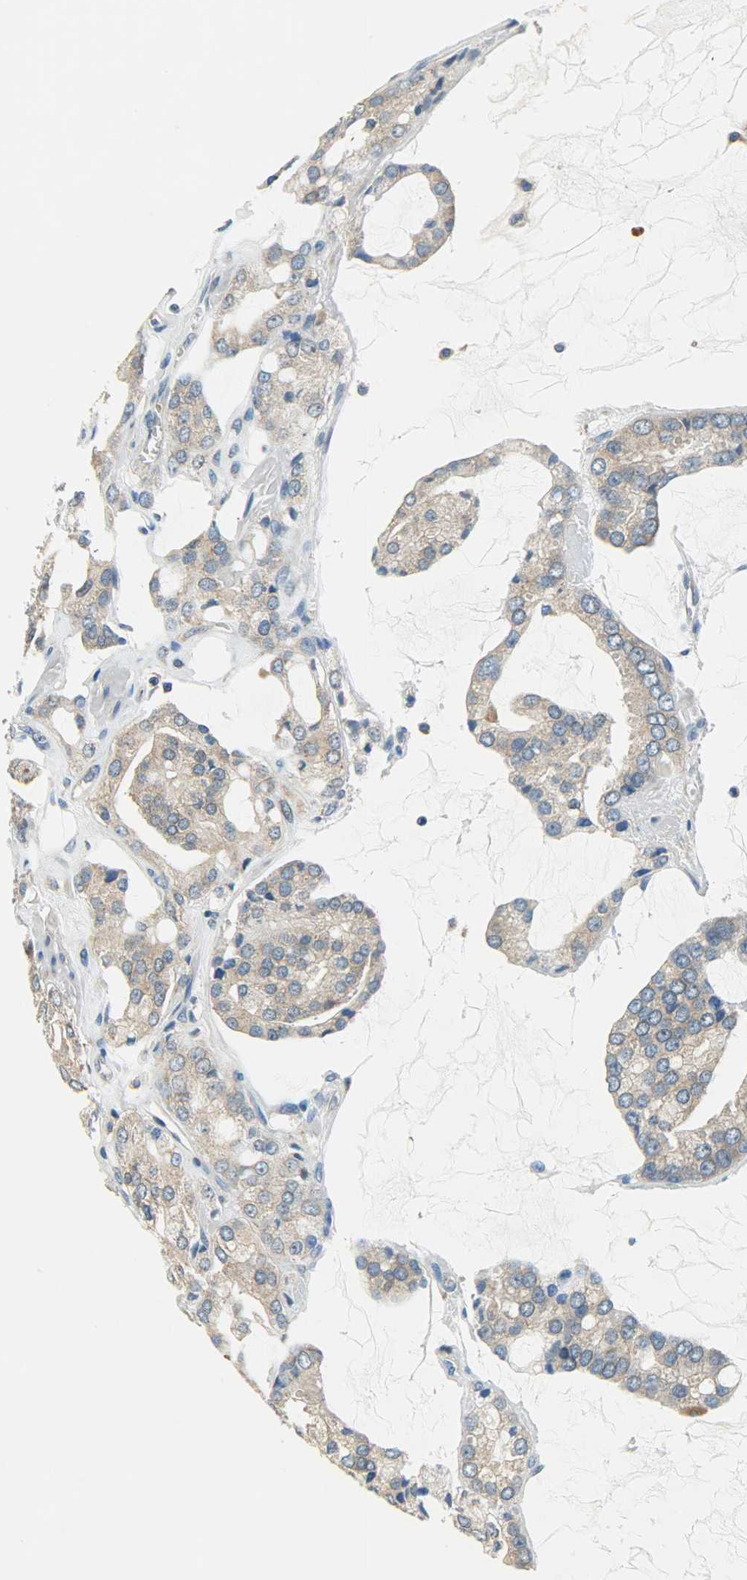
{"staining": {"intensity": "moderate", "quantity": ">75%", "location": "cytoplasmic/membranous"}, "tissue": "prostate cancer", "cell_type": "Tumor cells", "image_type": "cancer", "snomed": [{"axis": "morphology", "description": "Adenocarcinoma, High grade"}, {"axis": "topography", "description": "Prostate"}], "caption": "DAB immunohistochemical staining of human adenocarcinoma (high-grade) (prostate) displays moderate cytoplasmic/membranous protein expression in about >75% of tumor cells.", "gene": "C1orf198", "patient": {"sex": "male", "age": 67}}